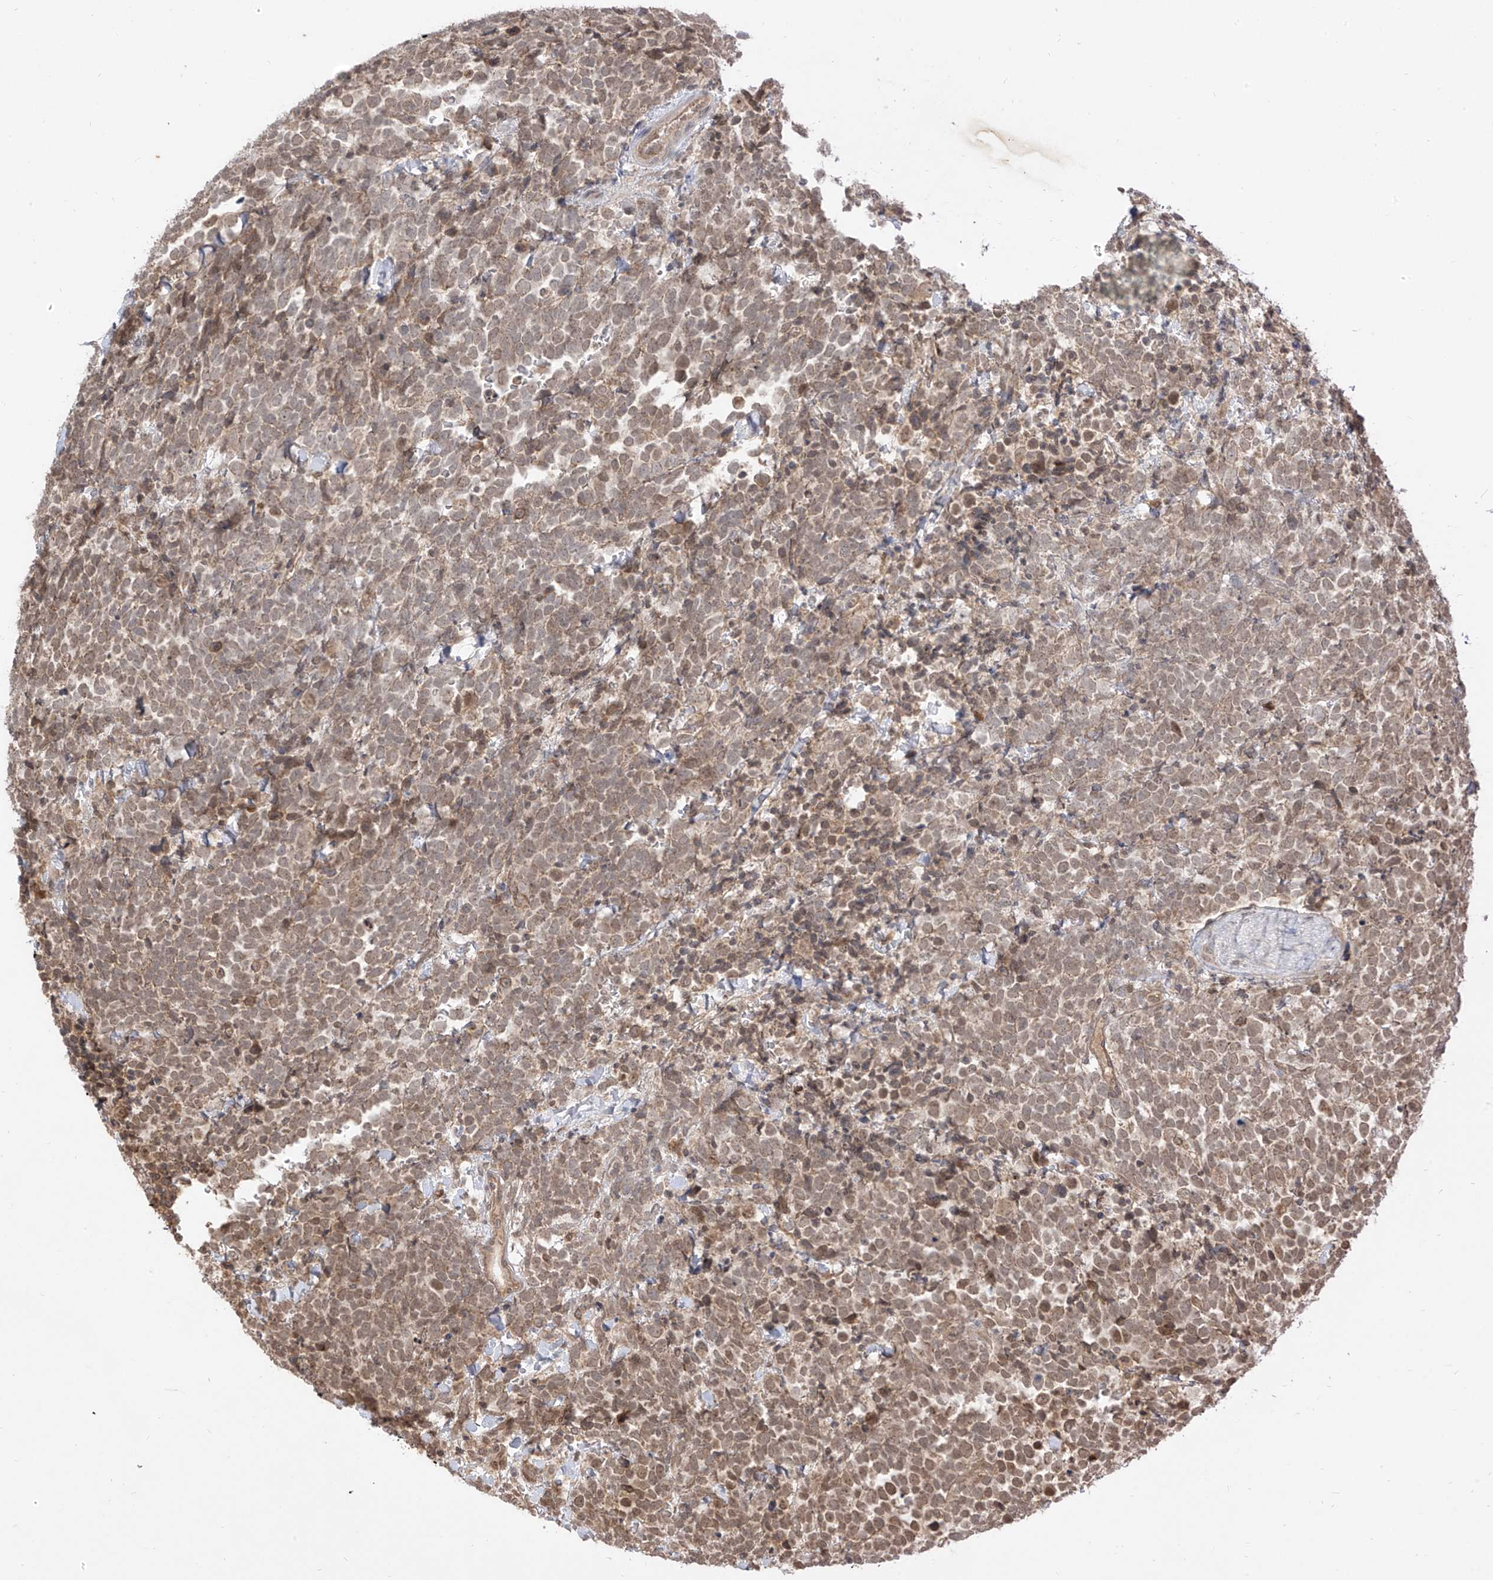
{"staining": {"intensity": "weak", "quantity": ">75%", "location": "cytoplasmic/membranous,nuclear"}, "tissue": "urothelial cancer", "cell_type": "Tumor cells", "image_type": "cancer", "snomed": [{"axis": "morphology", "description": "Urothelial carcinoma, High grade"}, {"axis": "topography", "description": "Urinary bladder"}], "caption": "Immunohistochemical staining of human urothelial cancer reveals low levels of weak cytoplasmic/membranous and nuclear positivity in approximately >75% of tumor cells. (DAB (3,3'-diaminobenzidine) IHC, brown staining for protein, blue staining for nuclei).", "gene": "LCOR", "patient": {"sex": "female", "age": 82}}